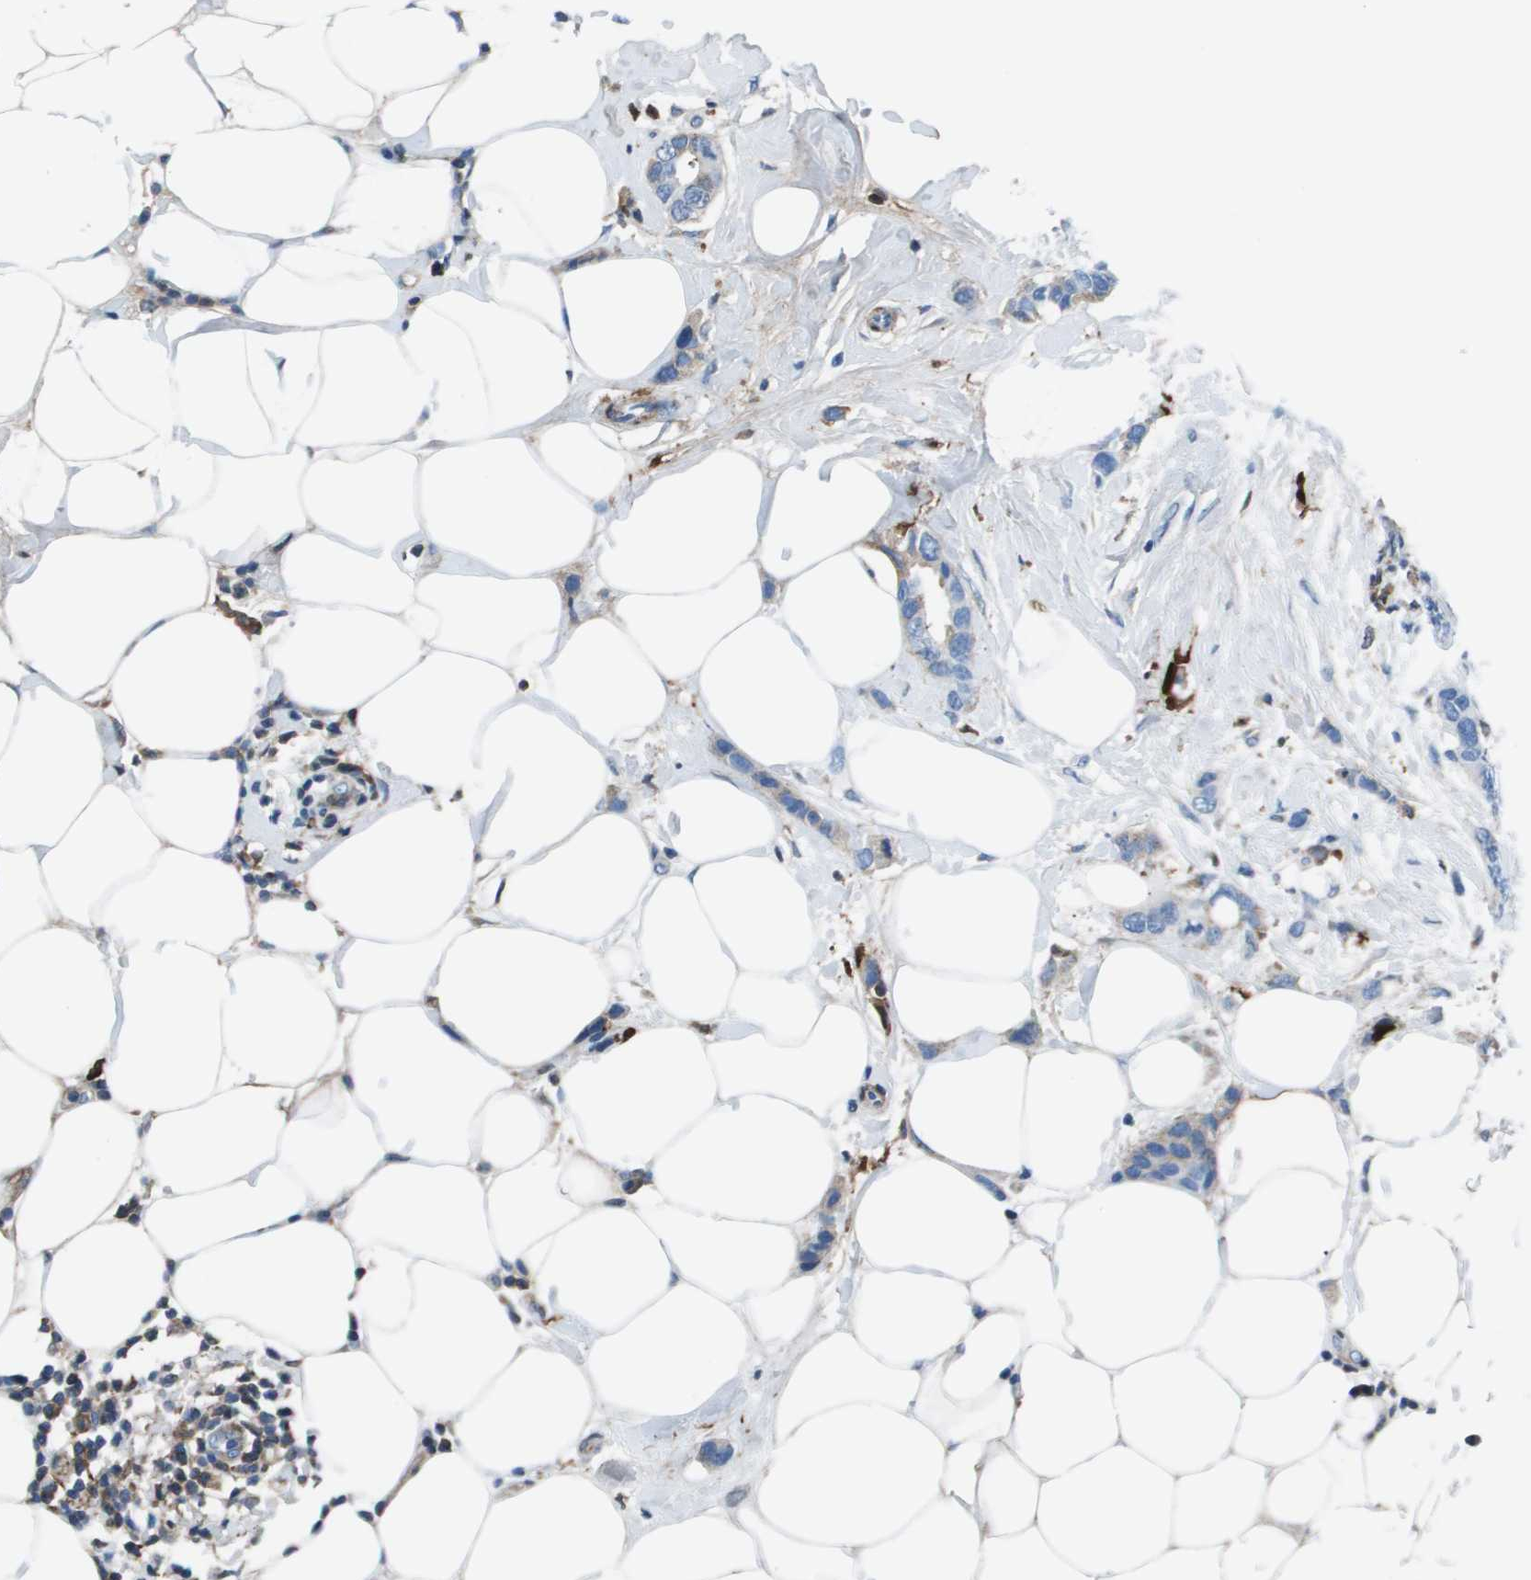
{"staining": {"intensity": "negative", "quantity": "none", "location": "none"}, "tissue": "breast cancer", "cell_type": "Tumor cells", "image_type": "cancer", "snomed": [{"axis": "morphology", "description": "Normal tissue, NOS"}, {"axis": "morphology", "description": "Duct carcinoma"}, {"axis": "topography", "description": "Breast"}], "caption": "Immunohistochemistry (IHC) micrograph of neoplastic tissue: breast cancer (invasive ductal carcinoma) stained with DAB (3,3'-diaminobenzidine) exhibits no significant protein positivity in tumor cells.", "gene": "VTN", "patient": {"sex": "female", "age": 50}}